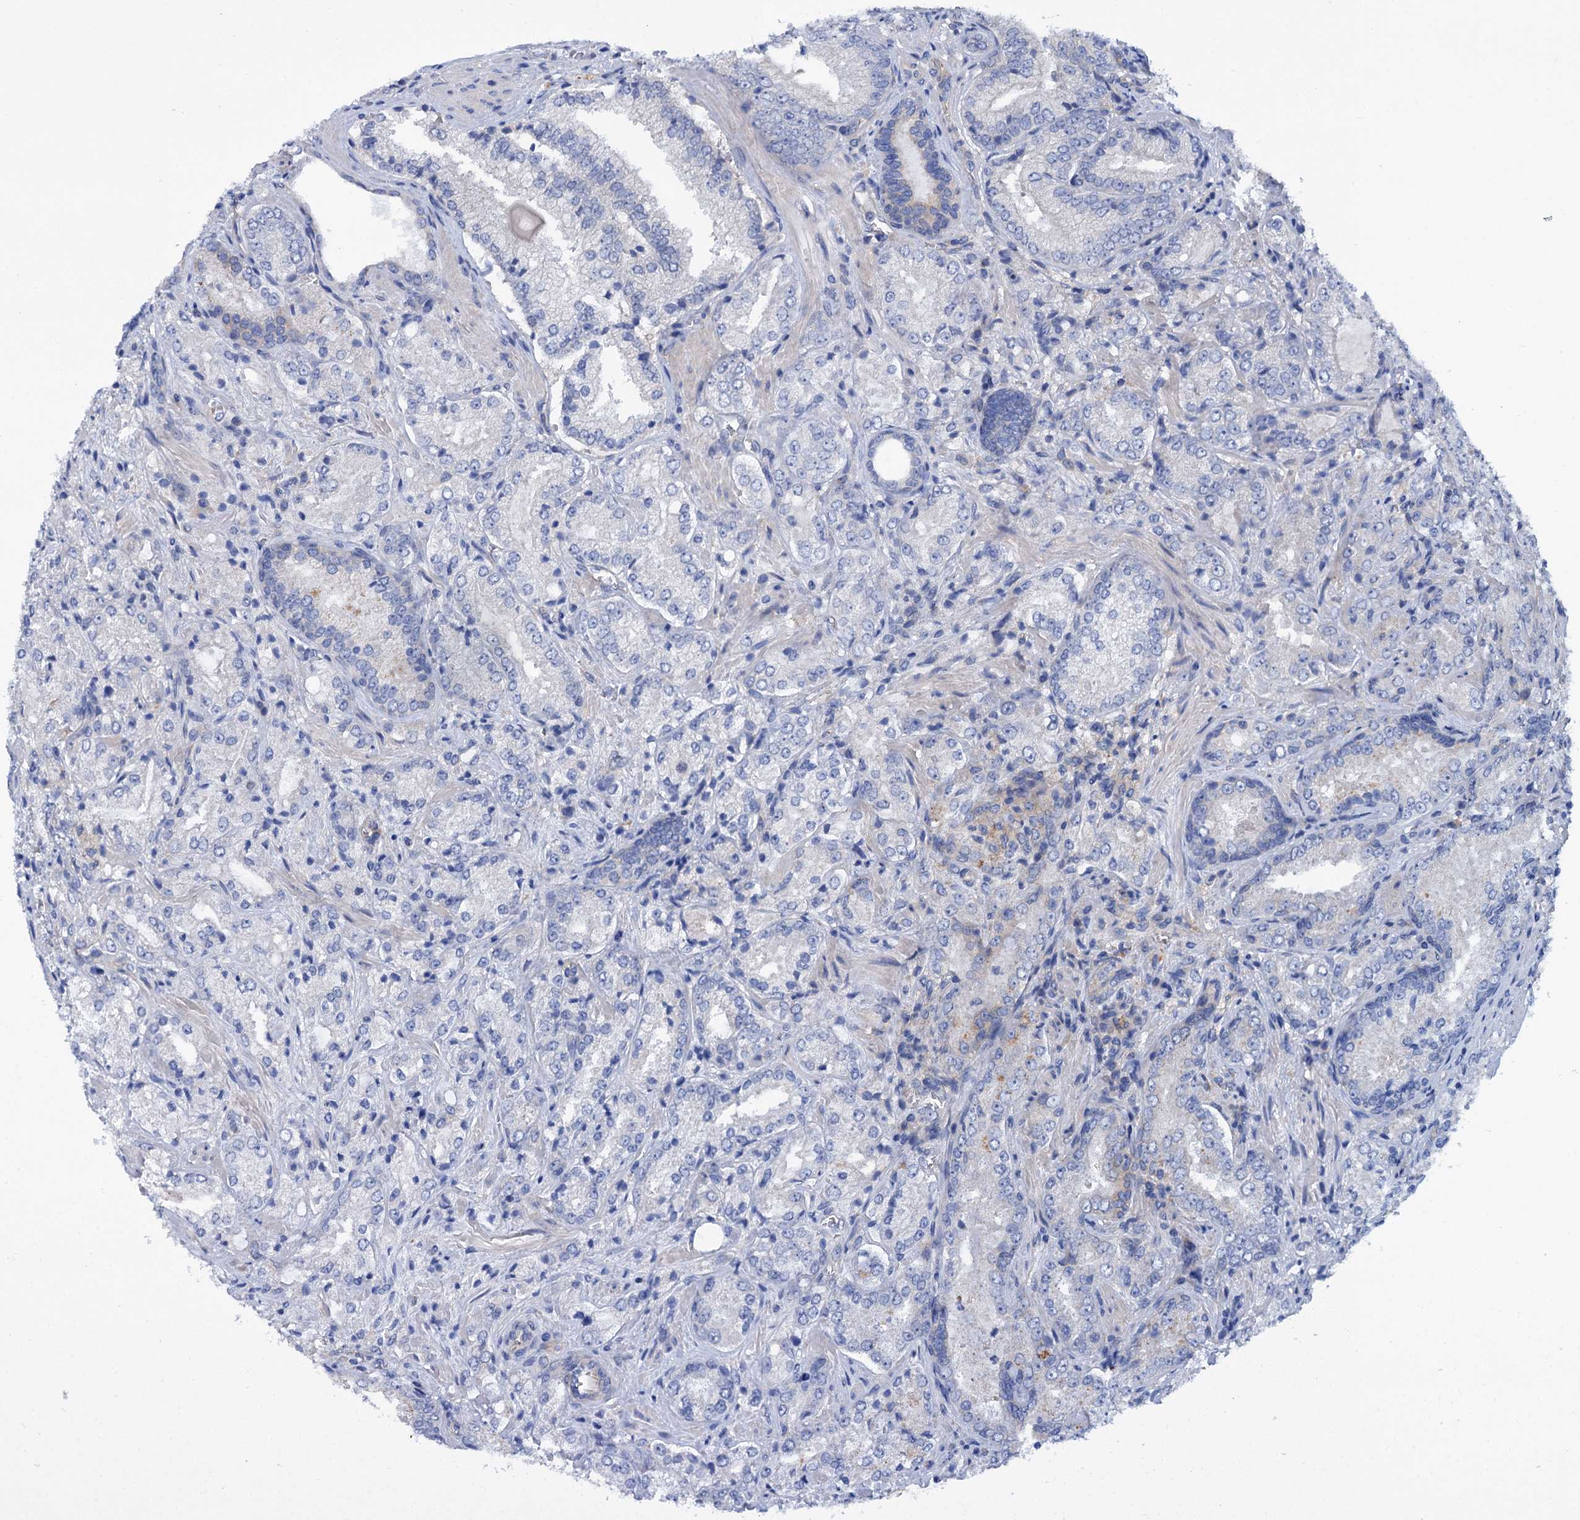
{"staining": {"intensity": "negative", "quantity": "none", "location": "none"}, "tissue": "prostate cancer", "cell_type": "Tumor cells", "image_type": "cancer", "snomed": [{"axis": "morphology", "description": "Adenocarcinoma, Low grade"}, {"axis": "topography", "description": "Prostate"}], "caption": "Adenocarcinoma (low-grade) (prostate) was stained to show a protein in brown. There is no significant positivity in tumor cells.", "gene": "TRIM55", "patient": {"sex": "male", "age": 74}}